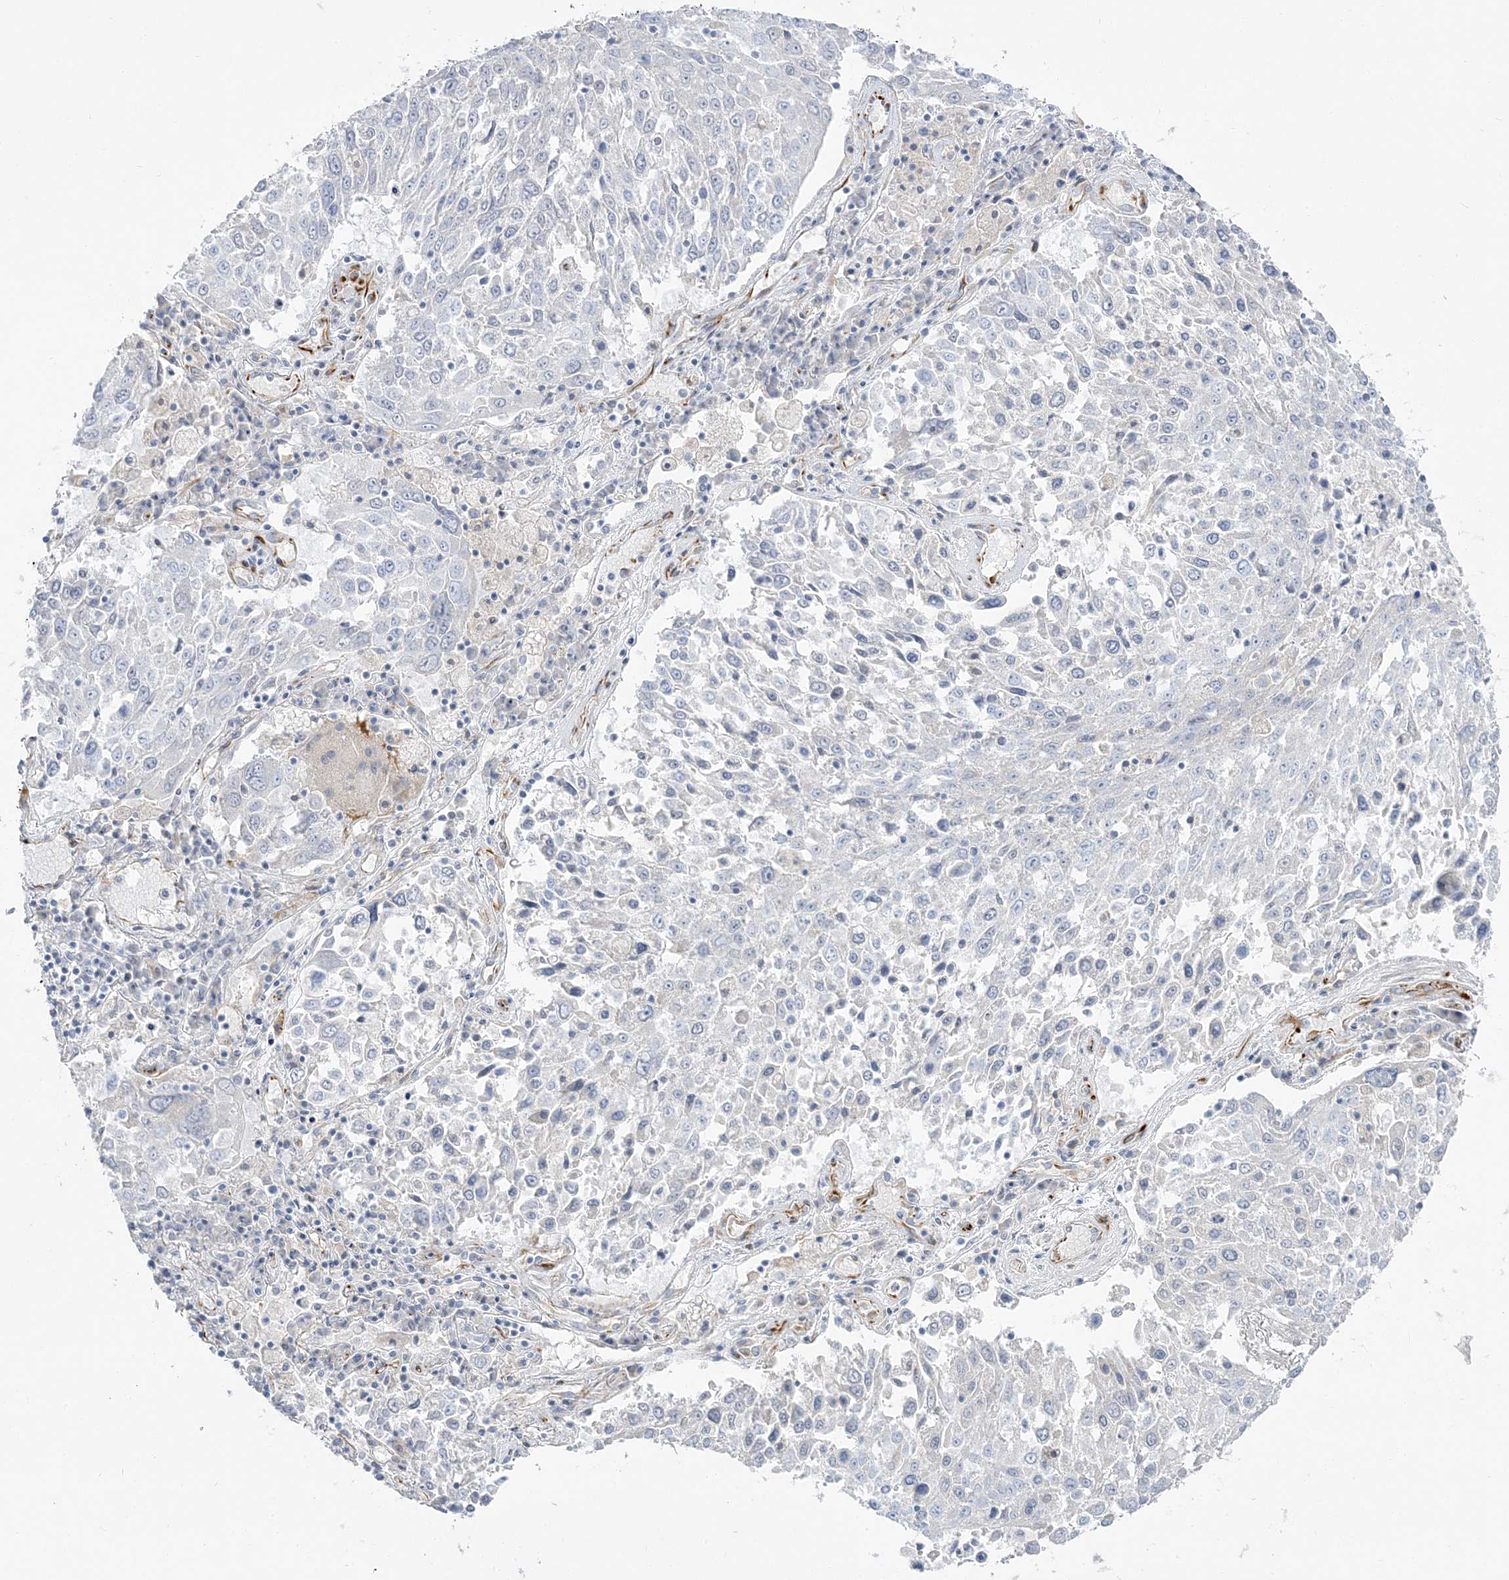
{"staining": {"intensity": "negative", "quantity": "none", "location": "none"}, "tissue": "lung cancer", "cell_type": "Tumor cells", "image_type": "cancer", "snomed": [{"axis": "morphology", "description": "Squamous cell carcinoma, NOS"}, {"axis": "topography", "description": "Lung"}], "caption": "Human squamous cell carcinoma (lung) stained for a protein using immunohistochemistry (IHC) exhibits no expression in tumor cells.", "gene": "GPAT2", "patient": {"sex": "male", "age": 65}}